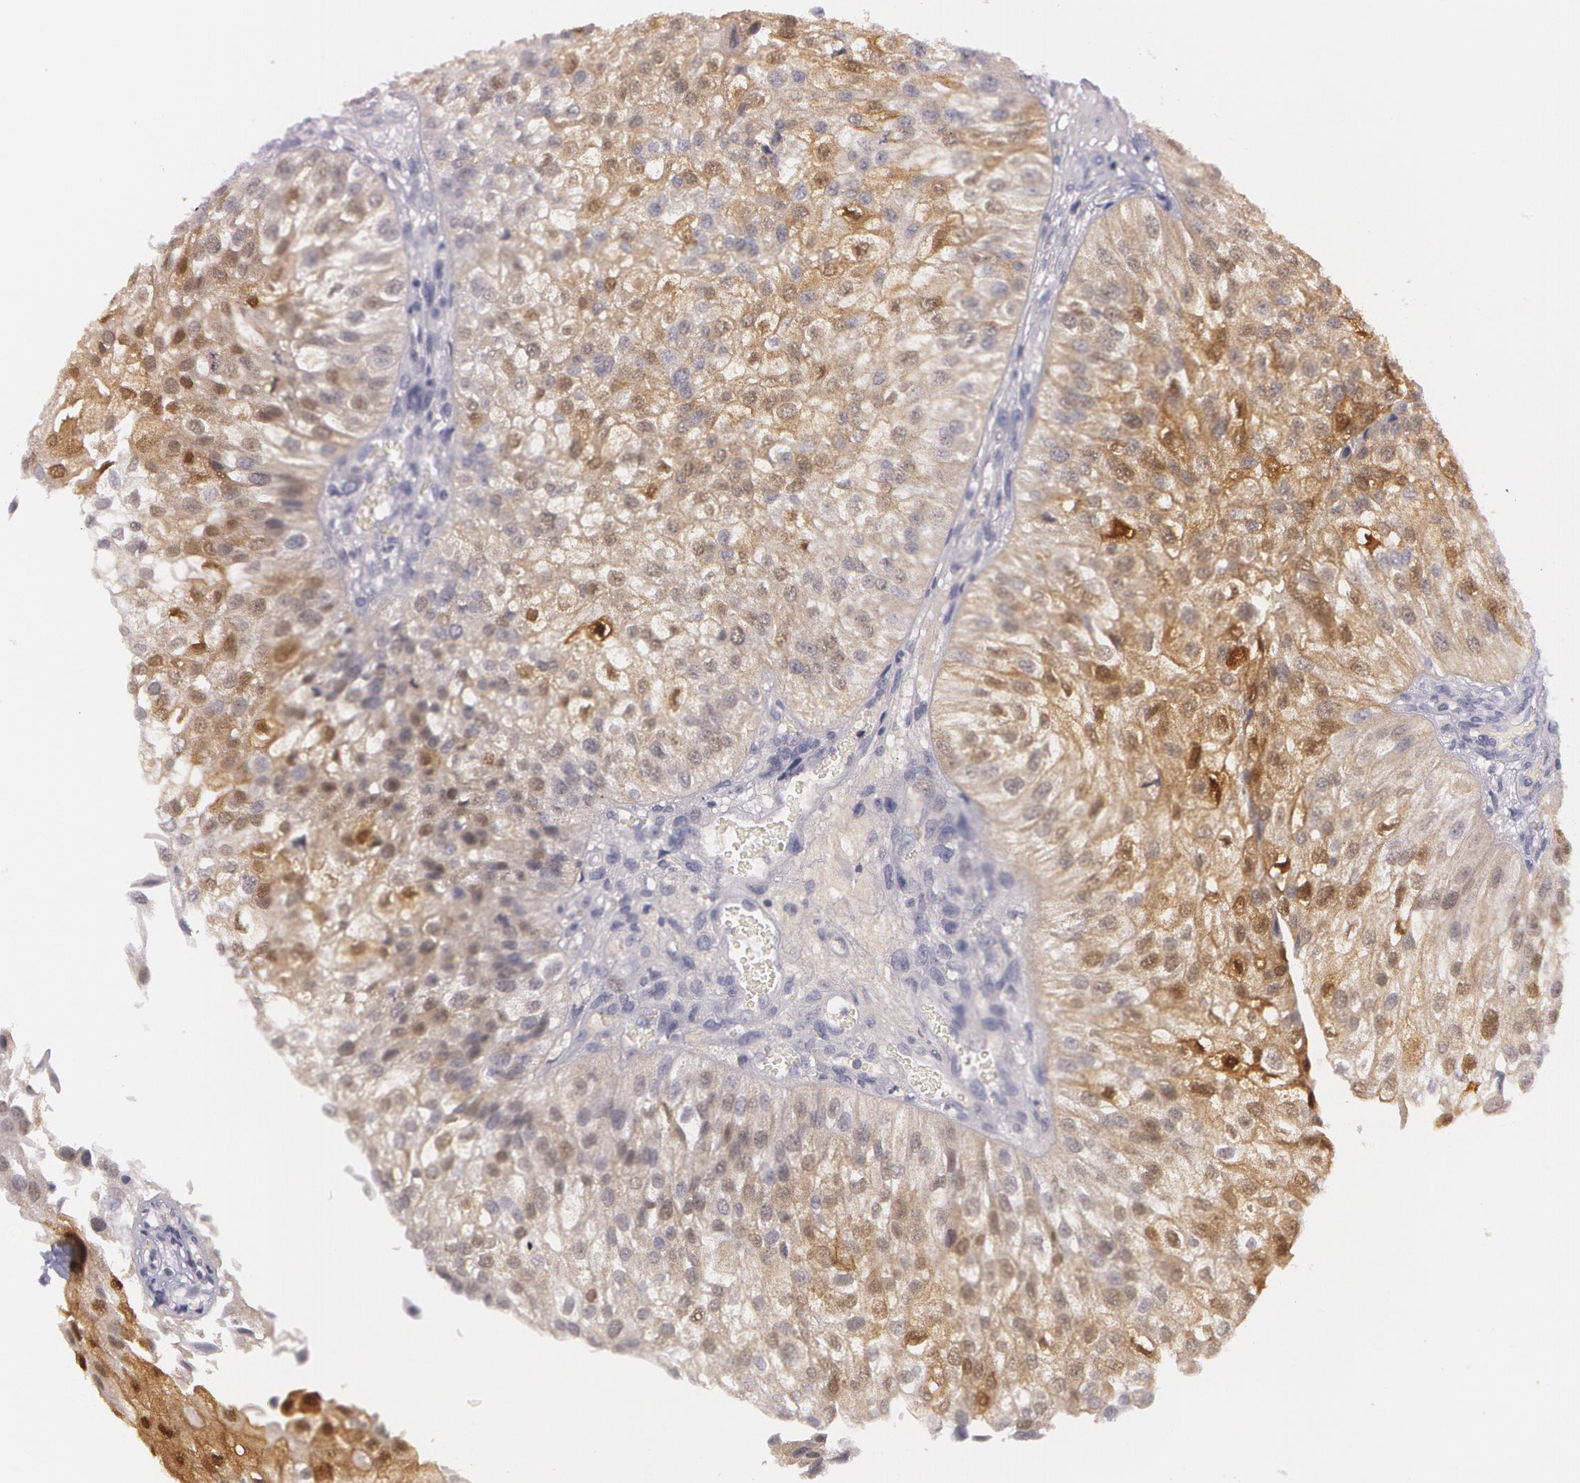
{"staining": {"intensity": "weak", "quantity": "25%-75%", "location": "nuclear"}, "tissue": "urothelial cancer", "cell_type": "Tumor cells", "image_type": "cancer", "snomed": [{"axis": "morphology", "description": "Urothelial carcinoma, Low grade"}, {"axis": "topography", "description": "Urinary bladder"}], "caption": "DAB (3,3'-diaminobenzidine) immunohistochemical staining of human urothelial carcinoma (low-grade) exhibits weak nuclear protein staining in approximately 25%-75% of tumor cells.", "gene": "IL1RN", "patient": {"sex": "female", "age": 89}}